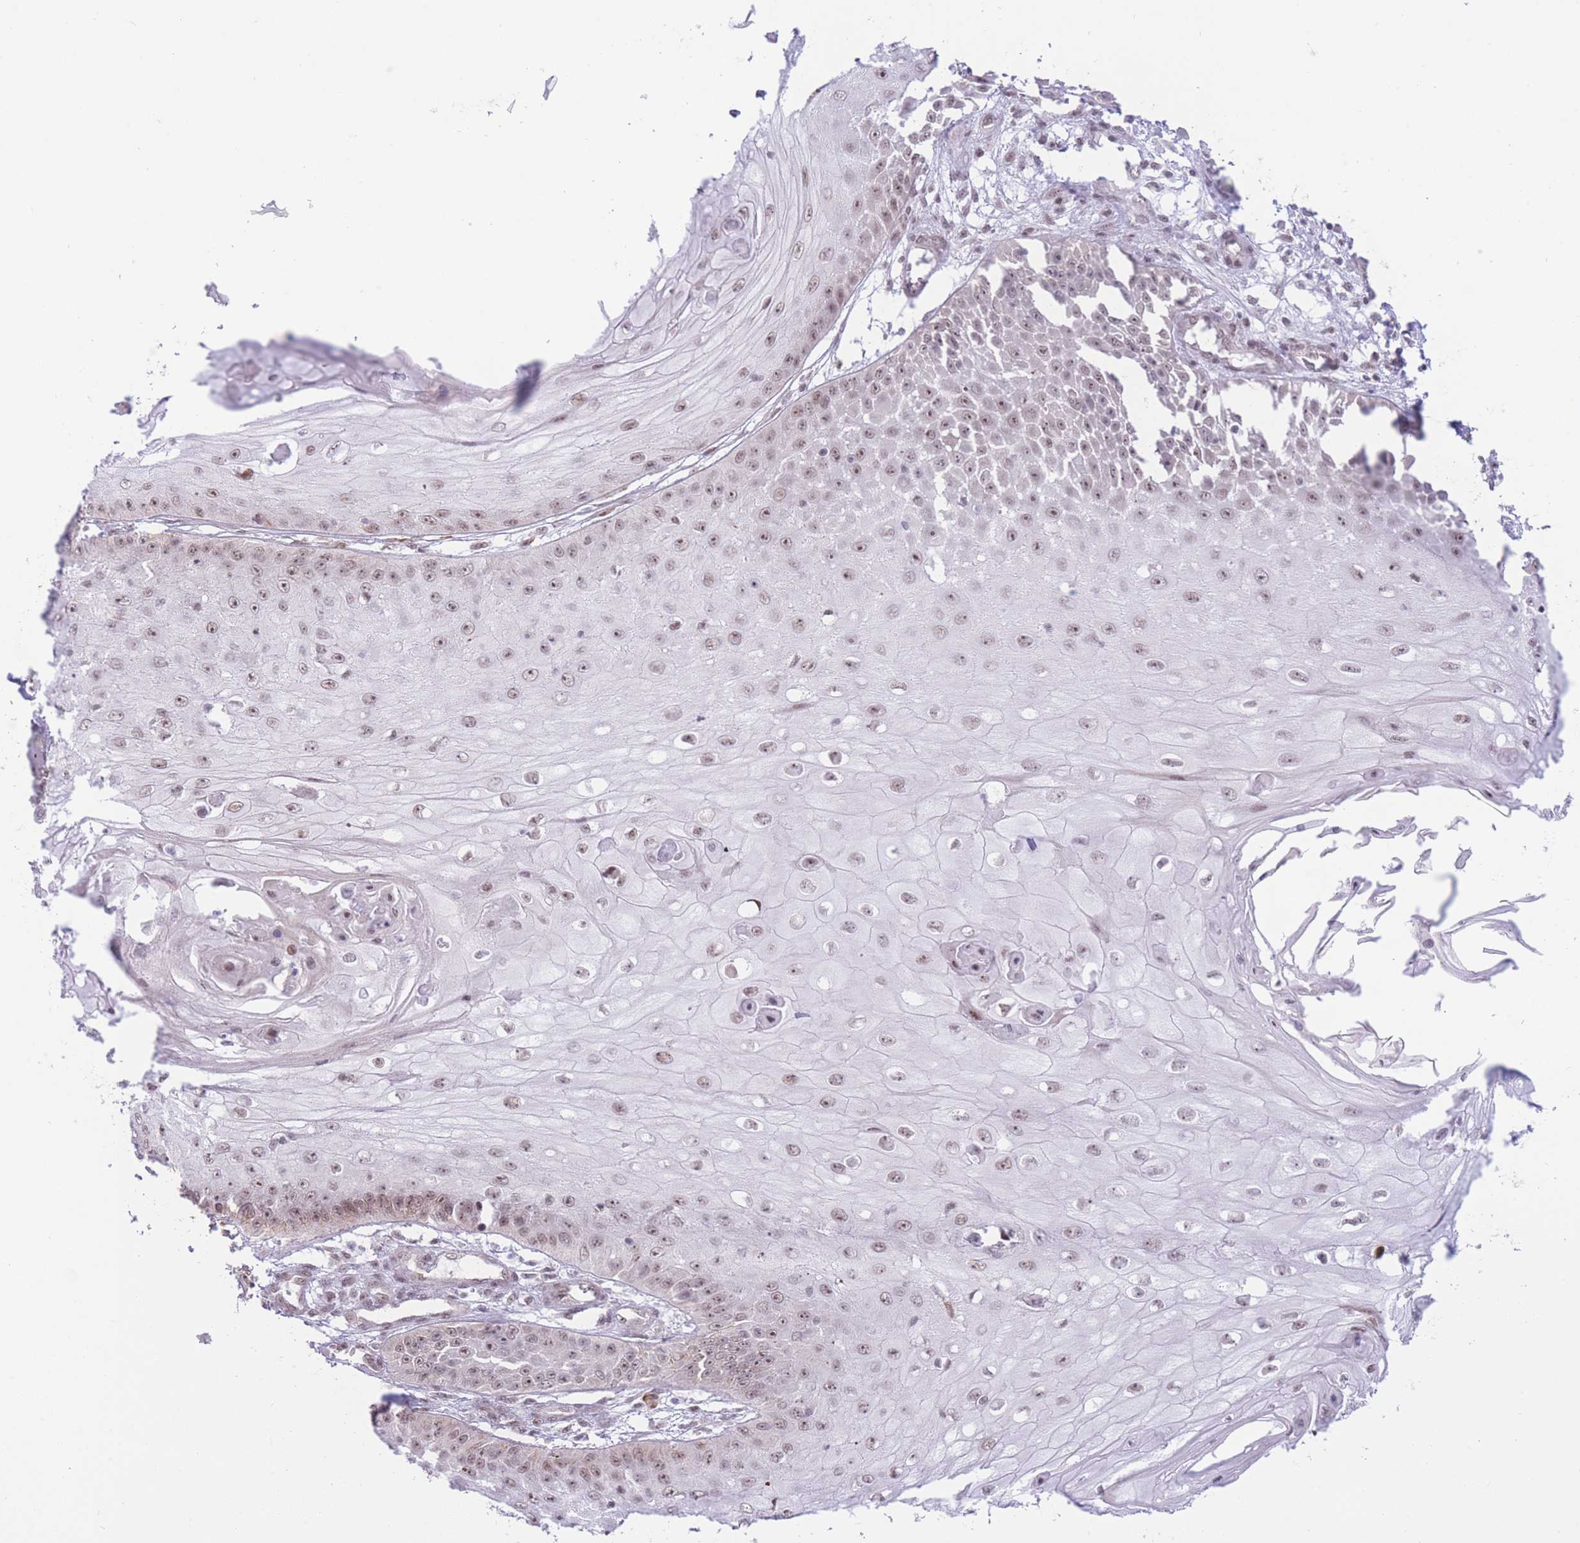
{"staining": {"intensity": "moderate", "quantity": ">75%", "location": "nuclear"}, "tissue": "skin cancer", "cell_type": "Tumor cells", "image_type": "cancer", "snomed": [{"axis": "morphology", "description": "Squamous cell carcinoma, NOS"}, {"axis": "topography", "description": "Skin"}], "caption": "Skin squamous cell carcinoma stained with a protein marker displays moderate staining in tumor cells.", "gene": "PCIF1", "patient": {"sex": "male", "age": 70}}